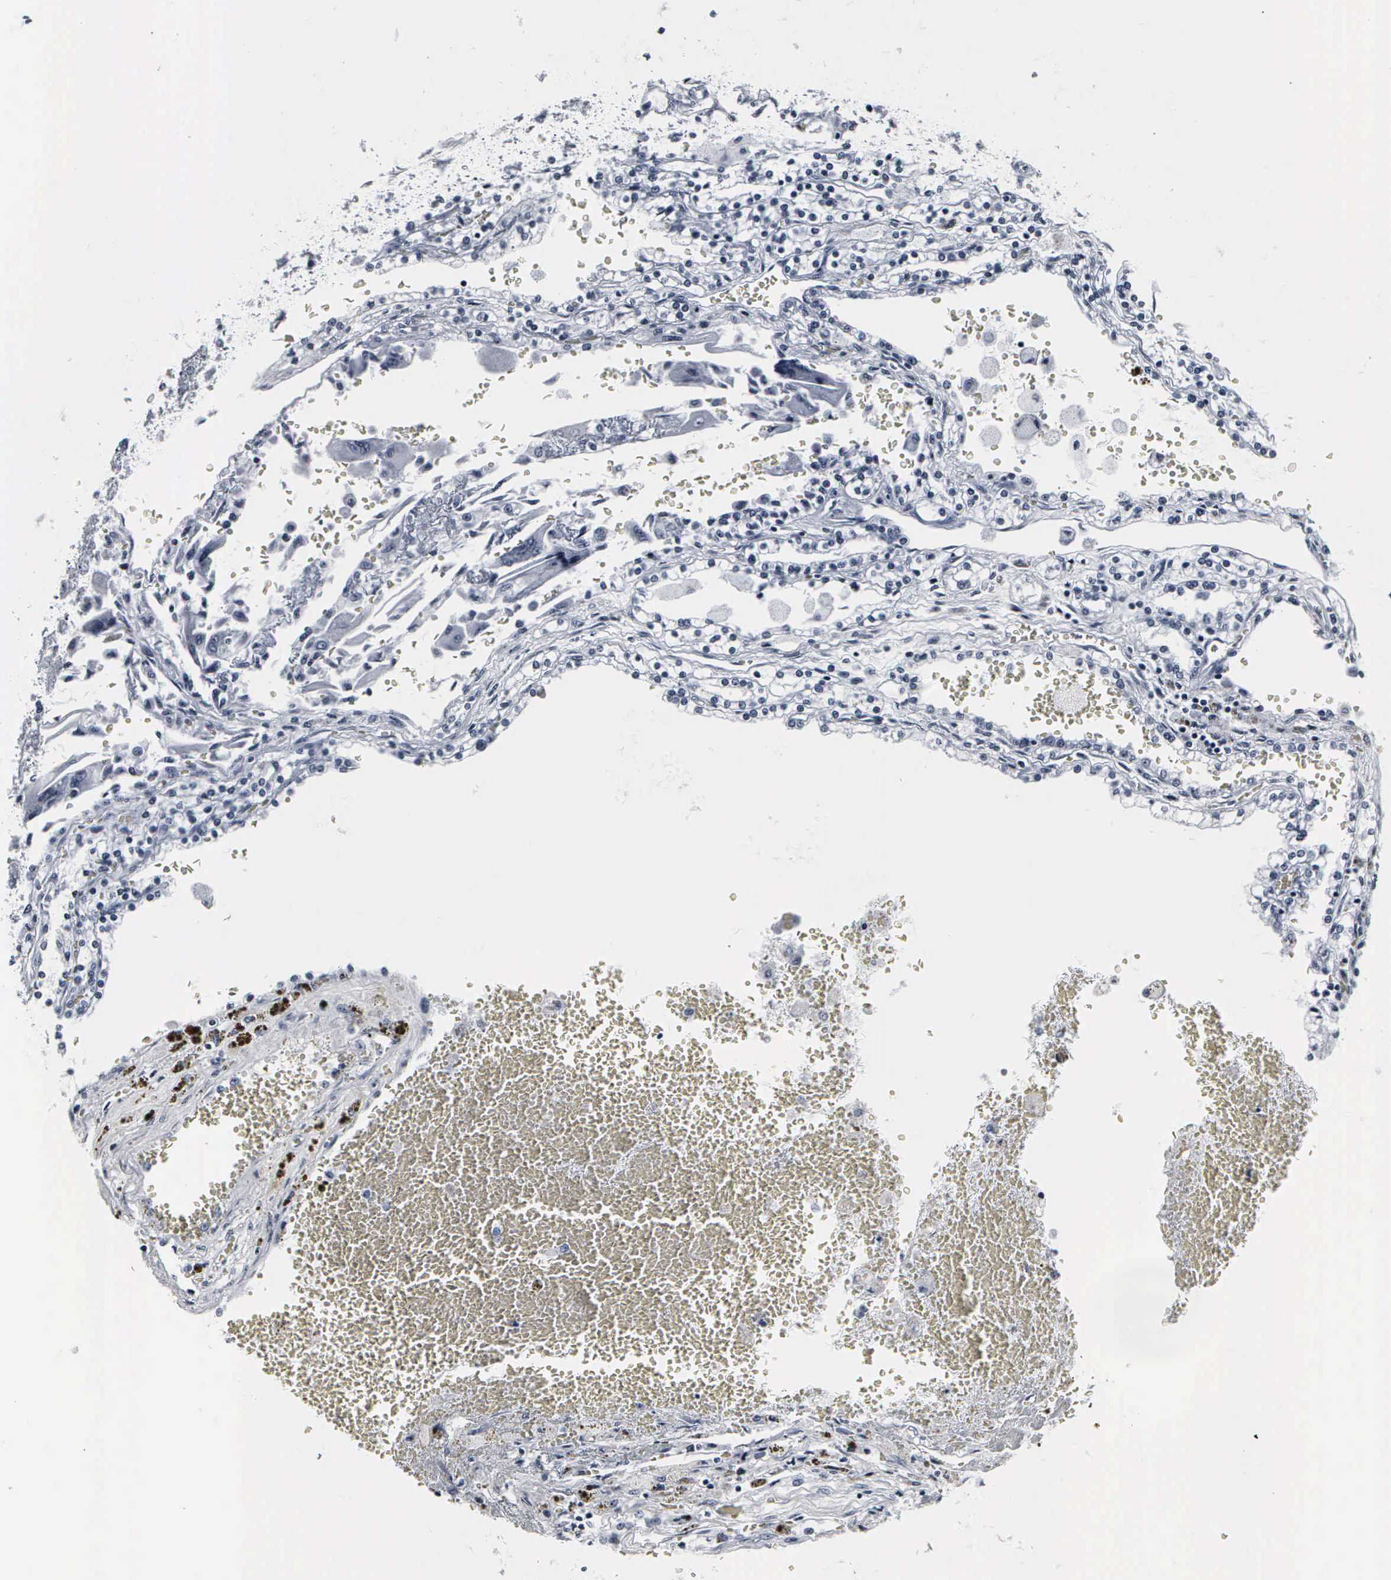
{"staining": {"intensity": "negative", "quantity": "none", "location": "none"}, "tissue": "renal cancer", "cell_type": "Tumor cells", "image_type": "cancer", "snomed": [{"axis": "morphology", "description": "Adenocarcinoma, NOS"}, {"axis": "topography", "description": "Kidney"}], "caption": "Immunohistochemistry photomicrograph of neoplastic tissue: human renal cancer stained with DAB (3,3'-diaminobenzidine) displays no significant protein positivity in tumor cells.", "gene": "DGCR2", "patient": {"sex": "female", "age": 56}}